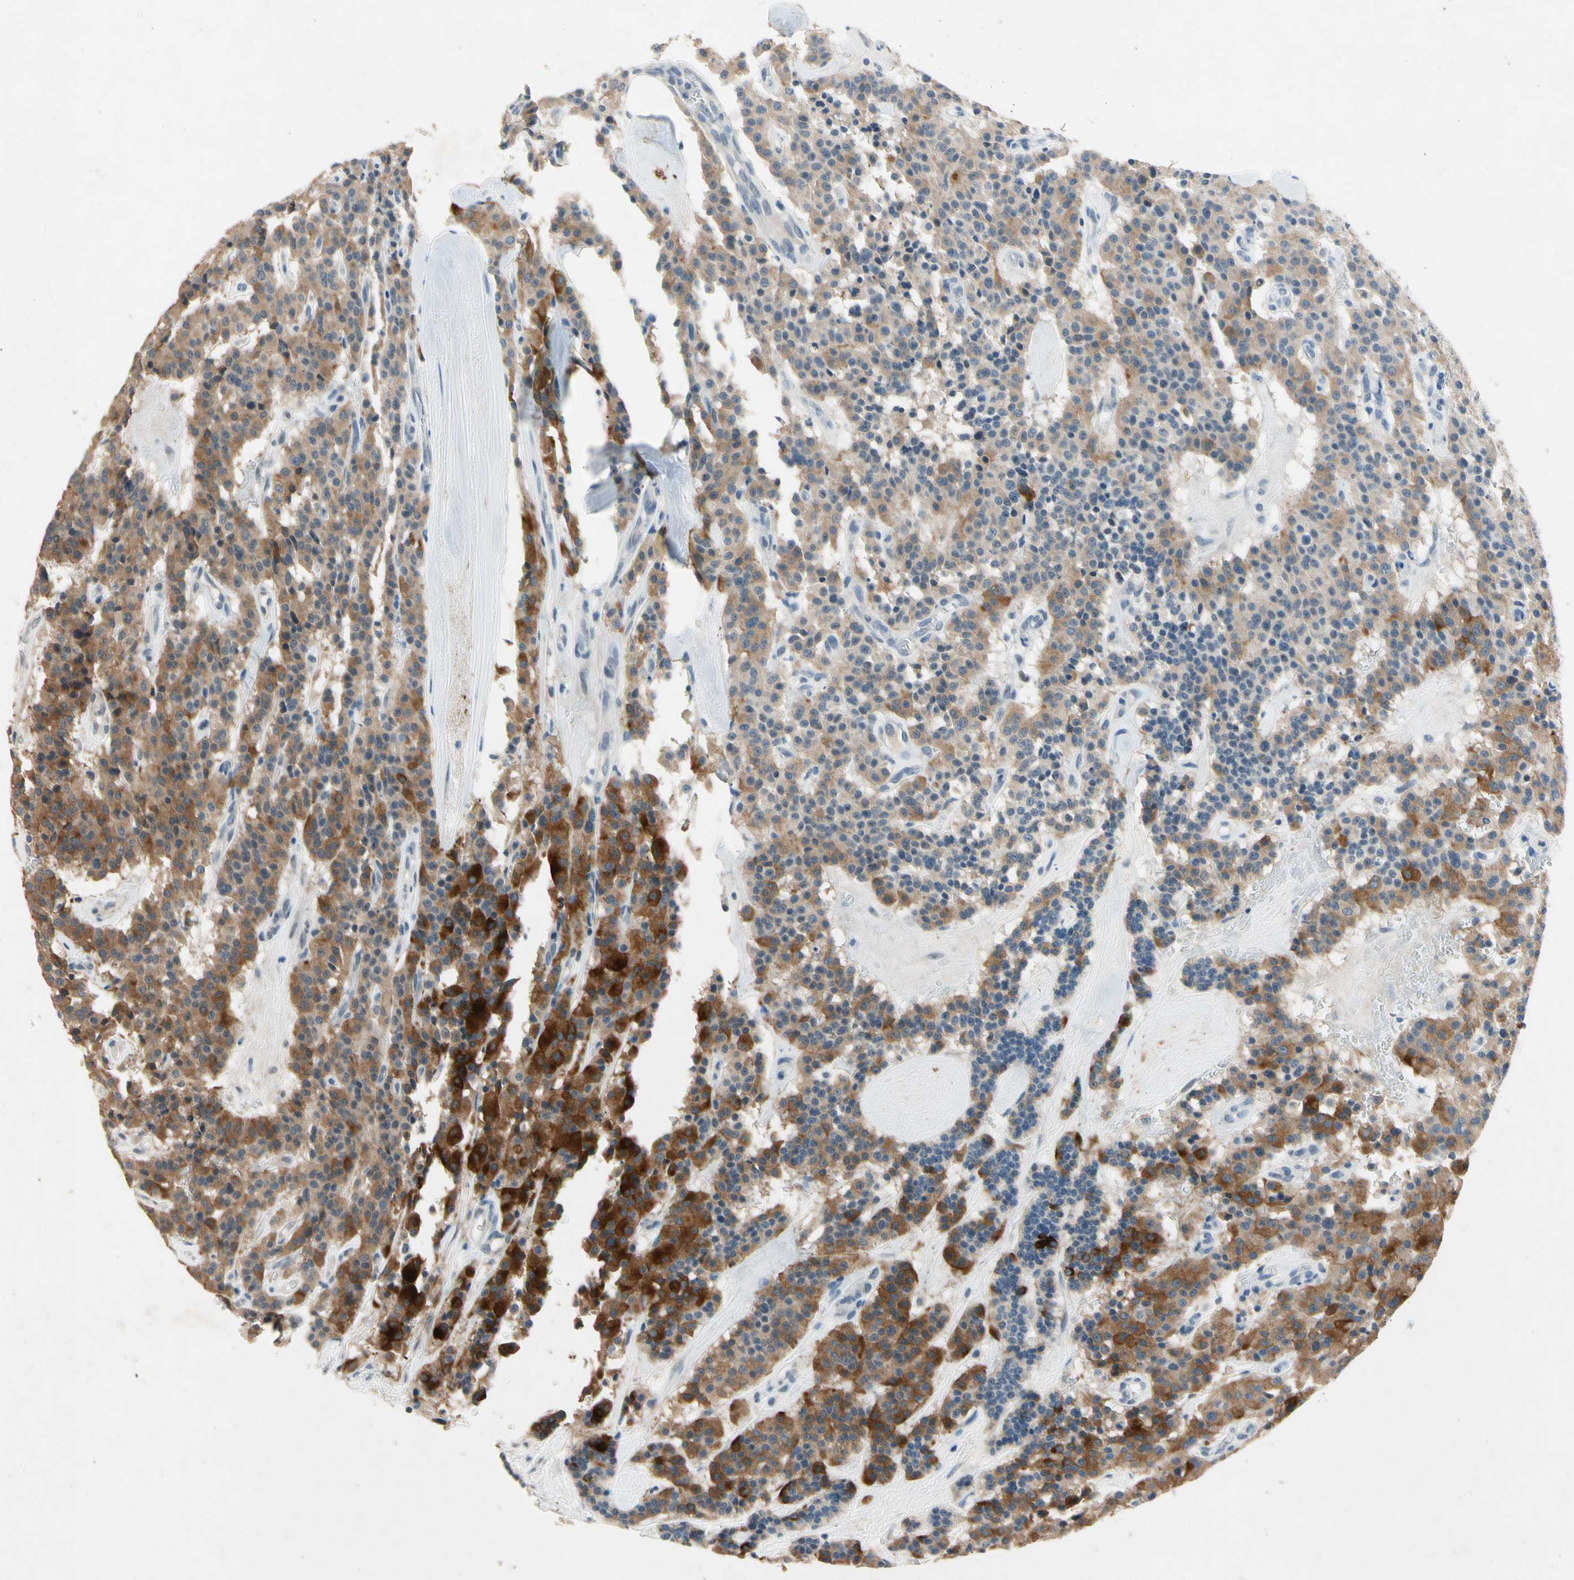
{"staining": {"intensity": "moderate", "quantity": ">75%", "location": "cytoplasmic/membranous"}, "tissue": "carcinoid", "cell_type": "Tumor cells", "image_type": "cancer", "snomed": [{"axis": "morphology", "description": "Carcinoid, malignant, NOS"}, {"axis": "topography", "description": "Lung"}], "caption": "Carcinoid stained with a protein marker exhibits moderate staining in tumor cells.", "gene": "DPY19L3", "patient": {"sex": "male", "age": 30}}